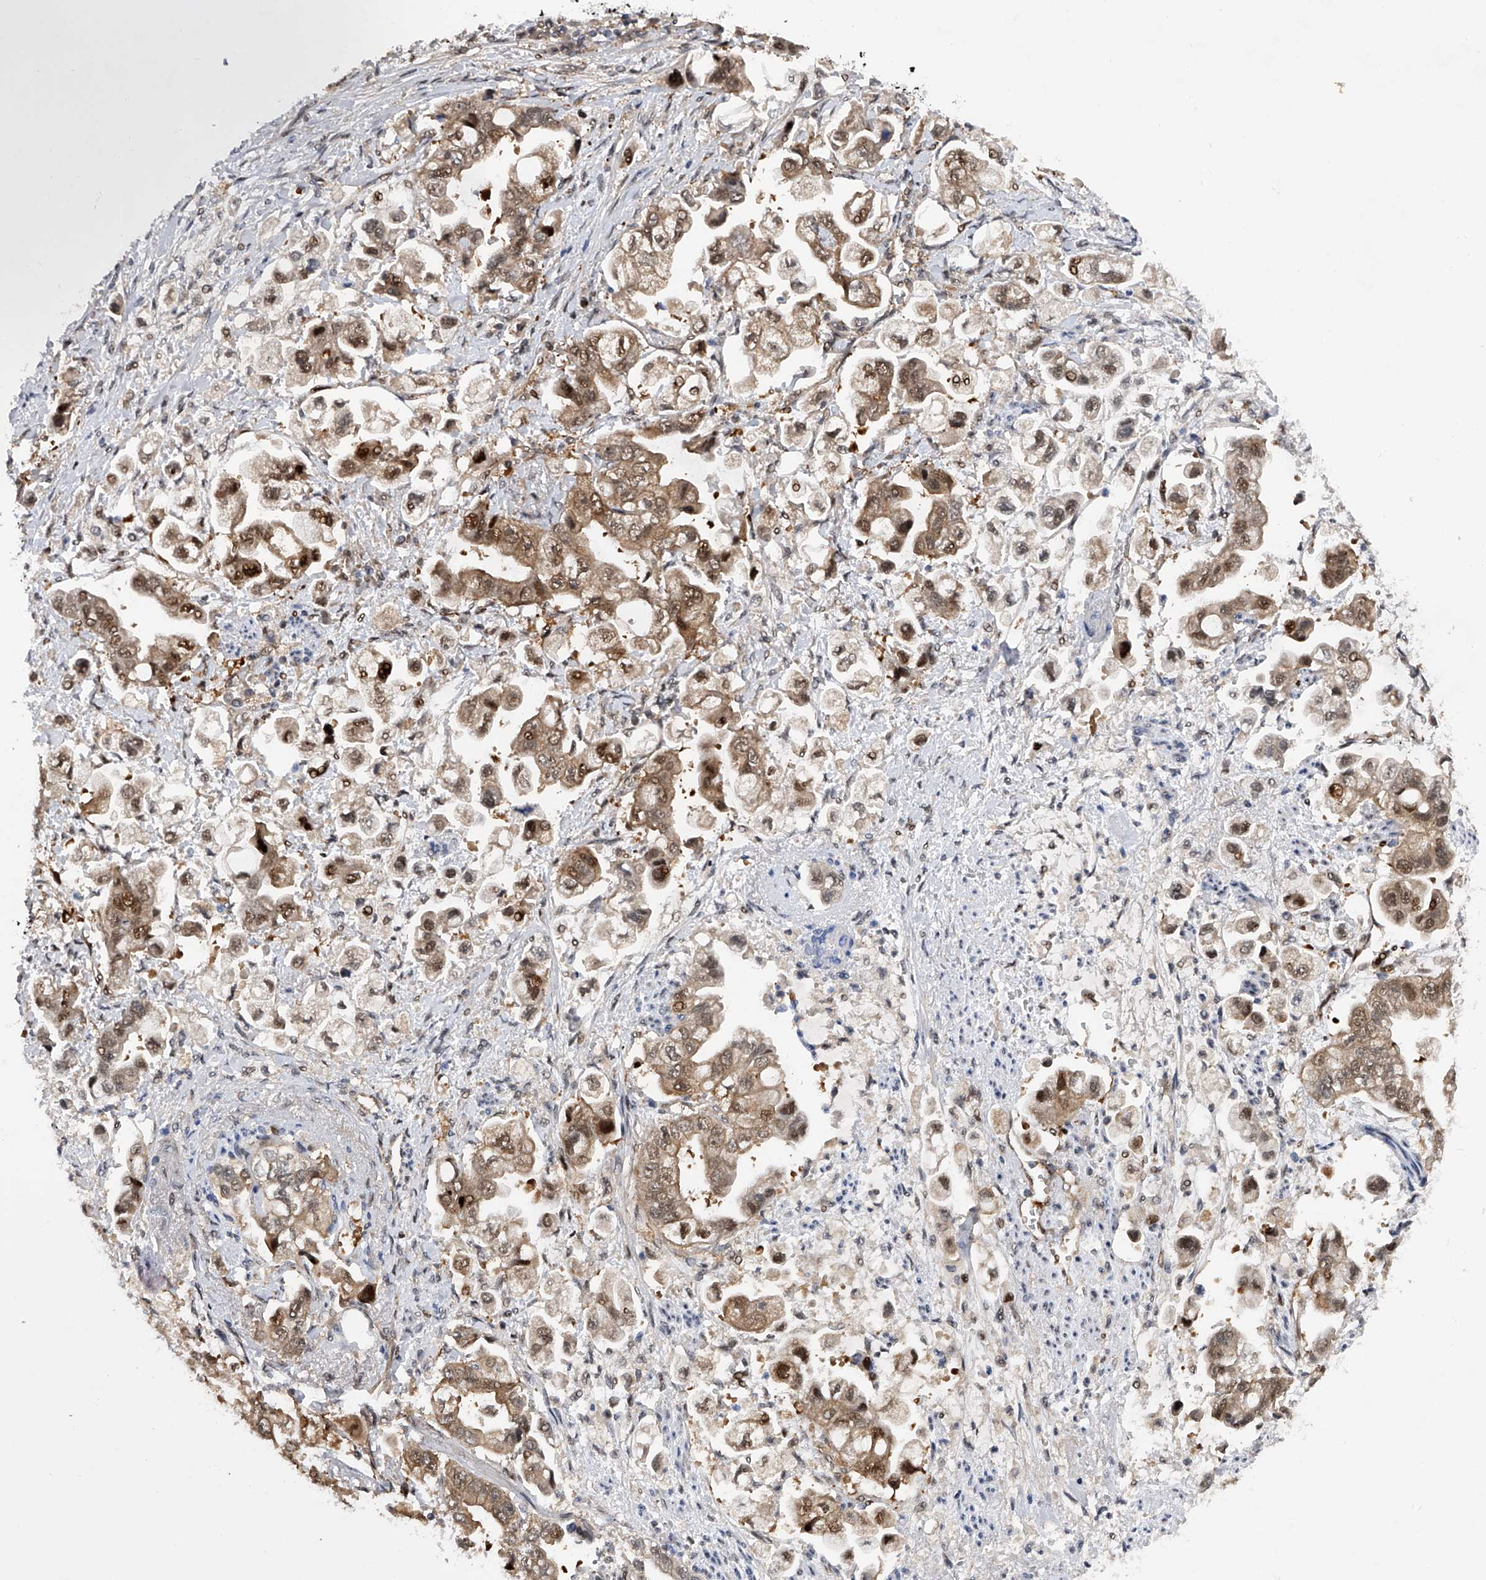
{"staining": {"intensity": "moderate", "quantity": ">75%", "location": "cytoplasmic/membranous,nuclear"}, "tissue": "stomach cancer", "cell_type": "Tumor cells", "image_type": "cancer", "snomed": [{"axis": "morphology", "description": "Adenocarcinoma, NOS"}, {"axis": "topography", "description": "Stomach"}], "caption": "Protein expression analysis of human stomach cancer (adenocarcinoma) reveals moderate cytoplasmic/membranous and nuclear expression in about >75% of tumor cells. (Brightfield microscopy of DAB IHC at high magnification).", "gene": "RWDD2A", "patient": {"sex": "male", "age": 62}}